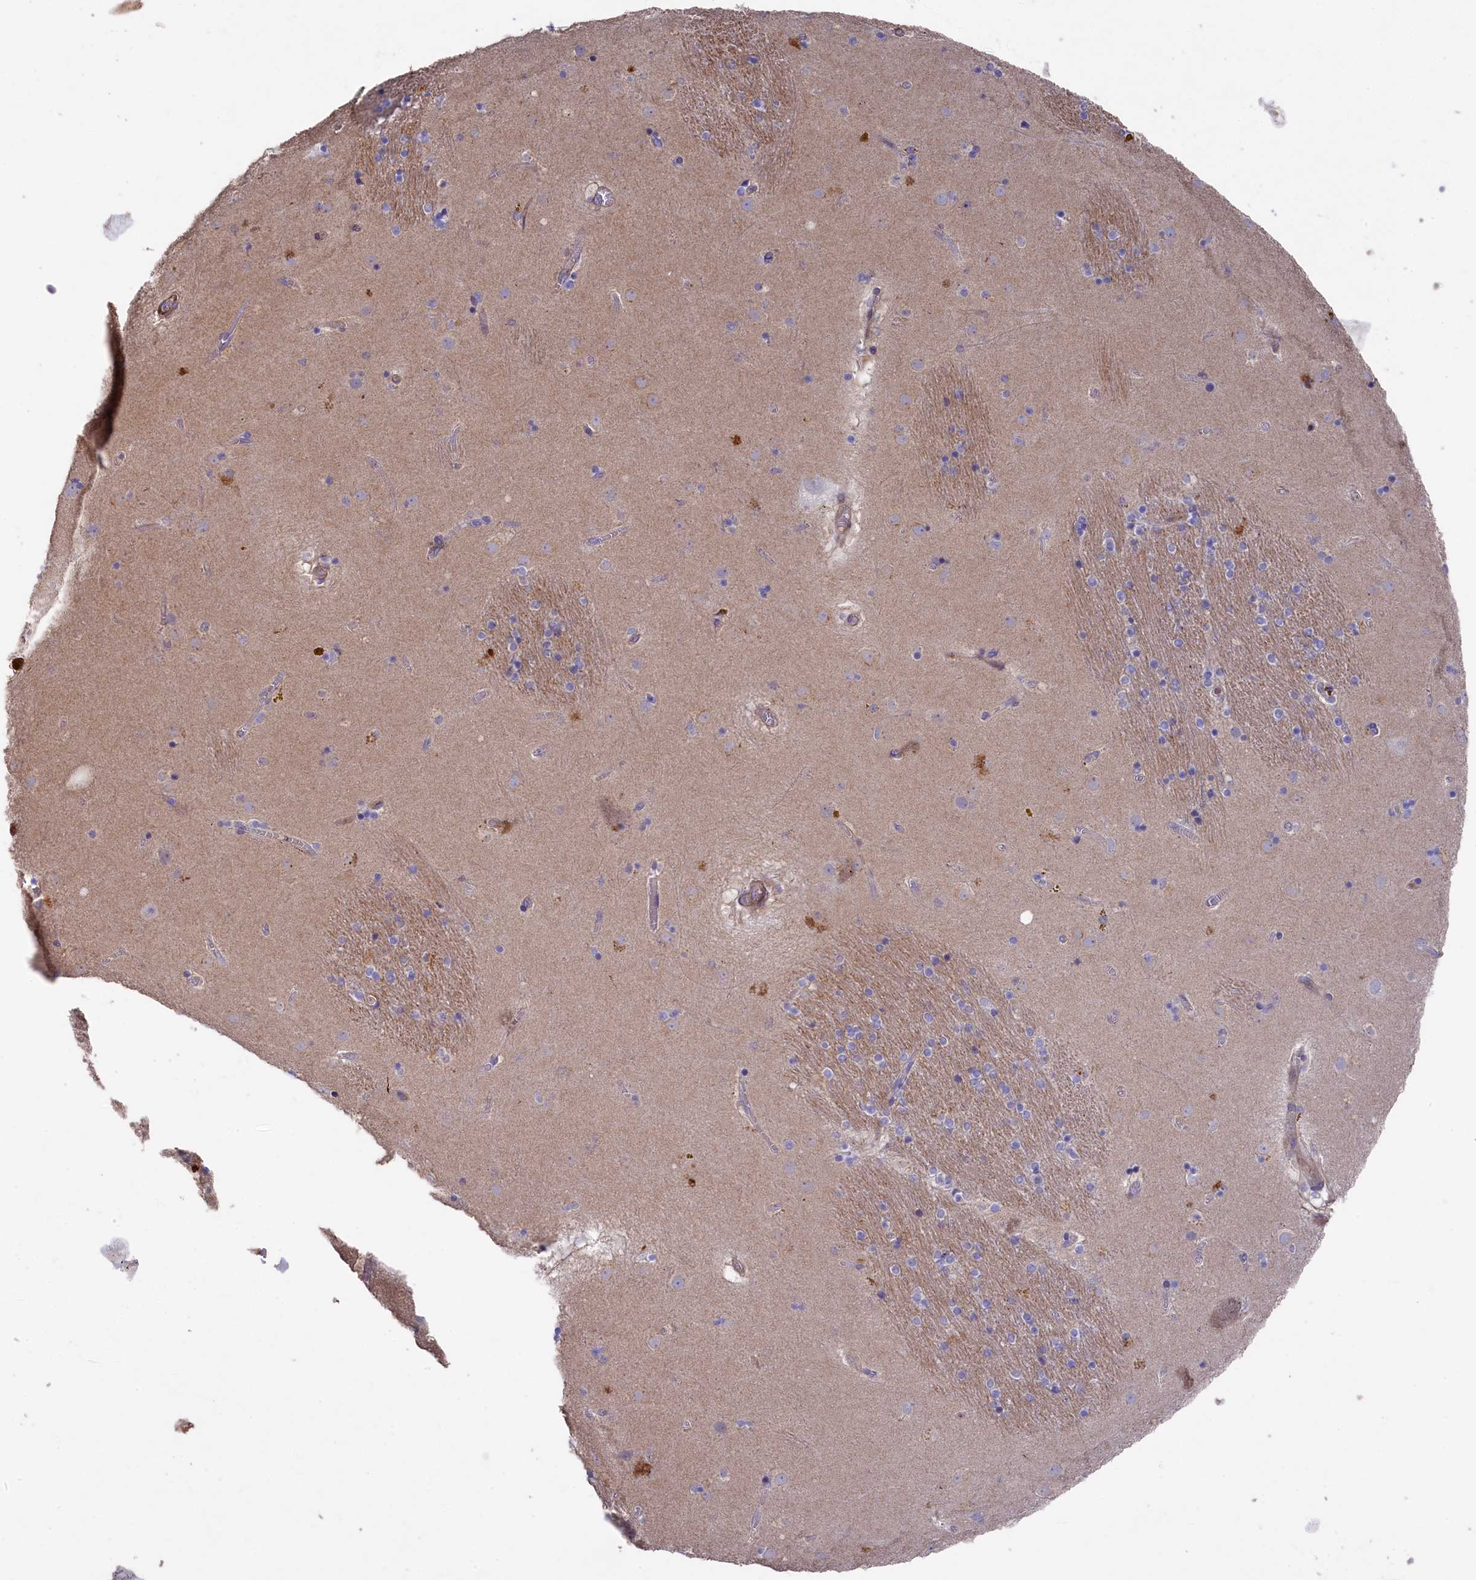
{"staining": {"intensity": "negative", "quantity": "none", "location": "none"}, "tissue": "caudate", "cell_type": "Glial cells", "image_type": "normal", "snomed": [{"axis": "morphology", "description": "Normal tissue, NOS"}, {"axis": "topography", "description": "Lateral ventricle wall"}], "caption": "A high-resolution micrograph shows IHC staining of benign caudate, which shows no significant expression in glial cells. The staining is performed using DAB brown chromogen with nuclei counter-stained in using hematoxylin.", "gene": "RAPSN", "patient": {"sex": "male", "age": 70}}